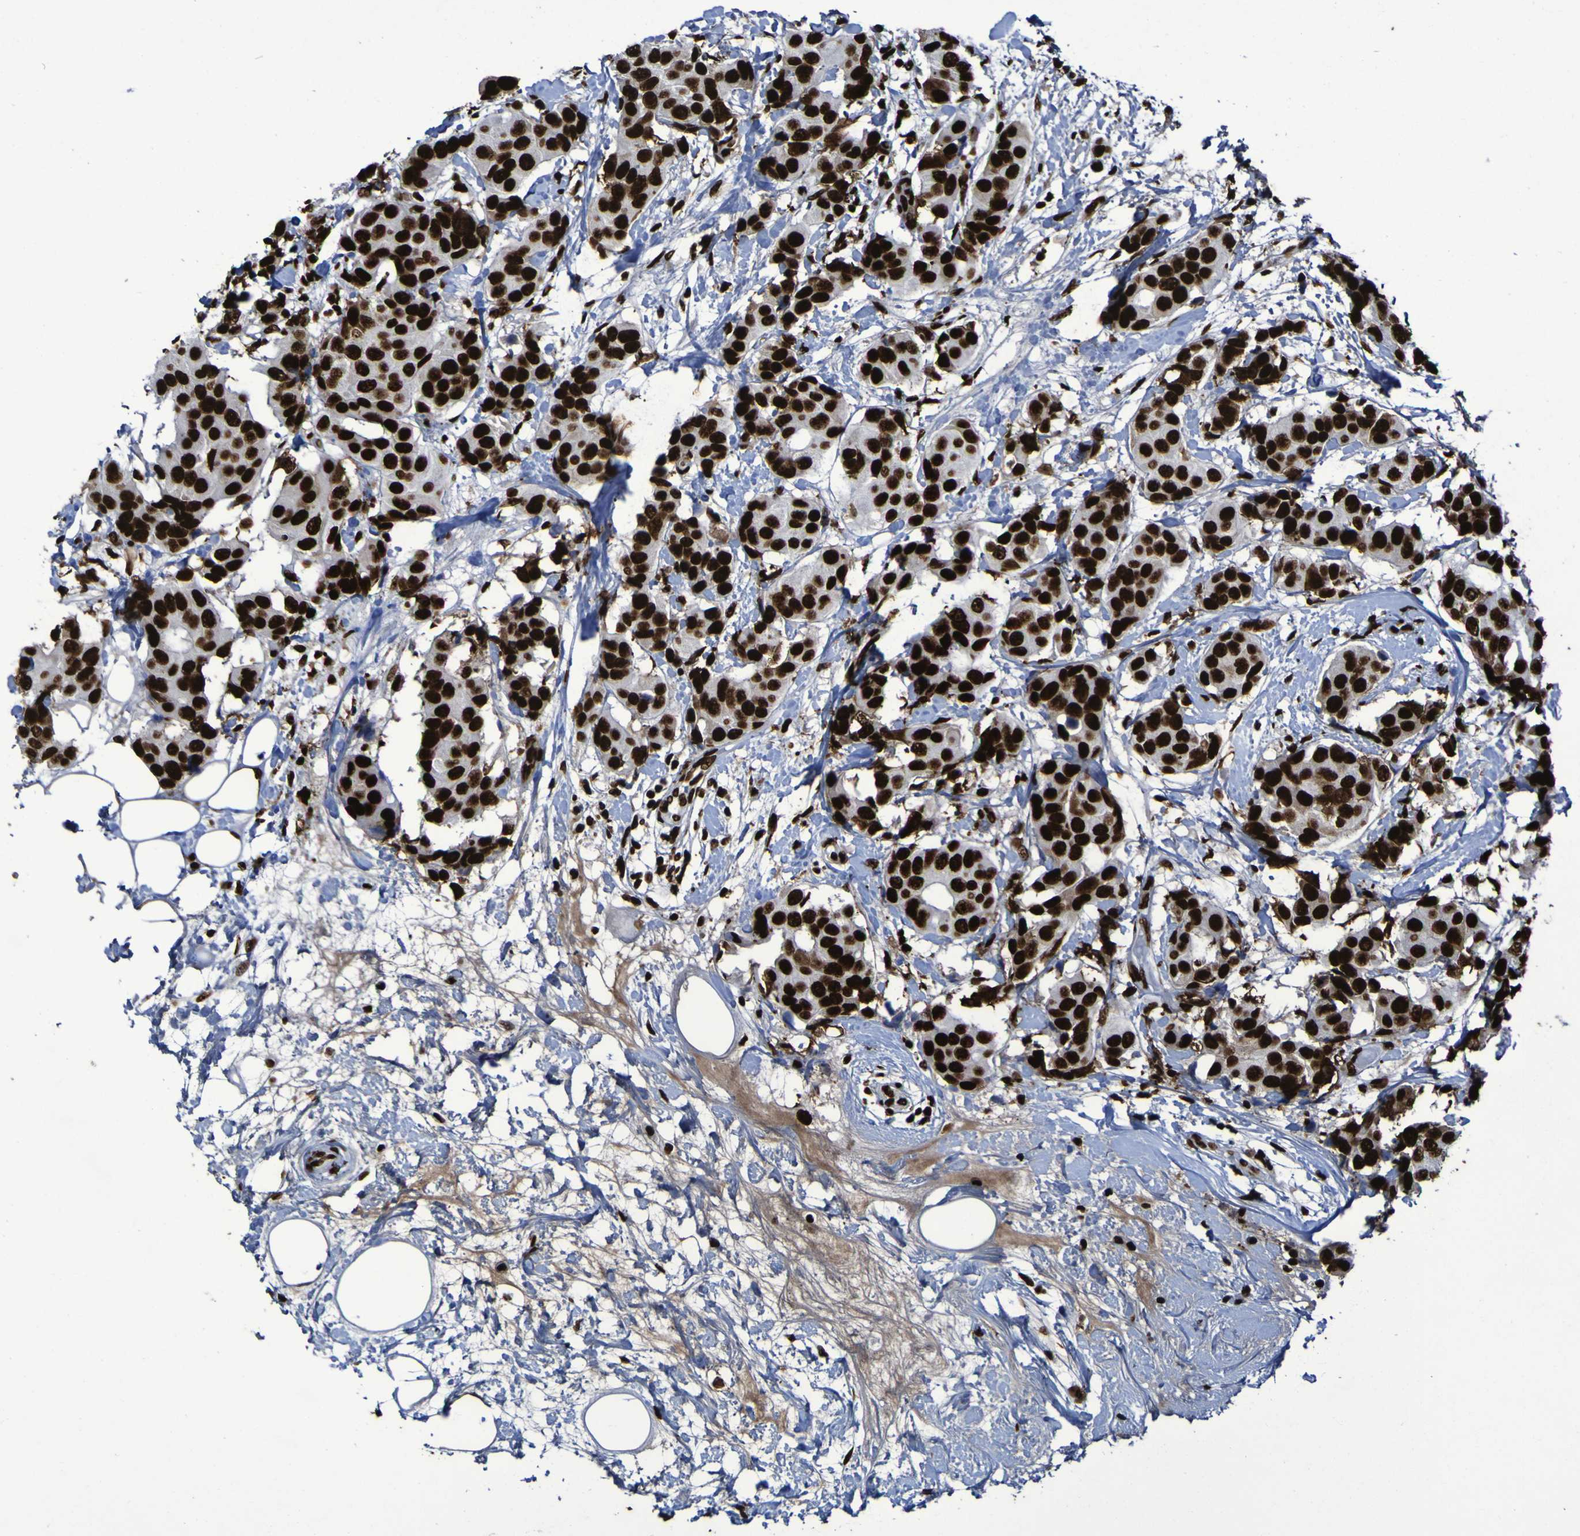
{"staining": {"intensity": "strong", "quantity": ">75%", "location": "nuclear"}, "tissue": "breast cancer", "cell_type": "Tumor cells", "image_type": "cancer", "snomed": [{"axis": "morphology", "description": "Normal tissue, NOS"}, {"axis": "morphology", "description": "Duct carcinoma"}, {"axis": "topography", "description": "Breast"}], "caption": "Approximately >75% of tumor cells in human breast invasive ductal carcinoma show strong nuclear protein expression as visualized by brown immunohistochemical staining.", "gene": "NPM1", "patient": {"sex": "female", "age": 39}}